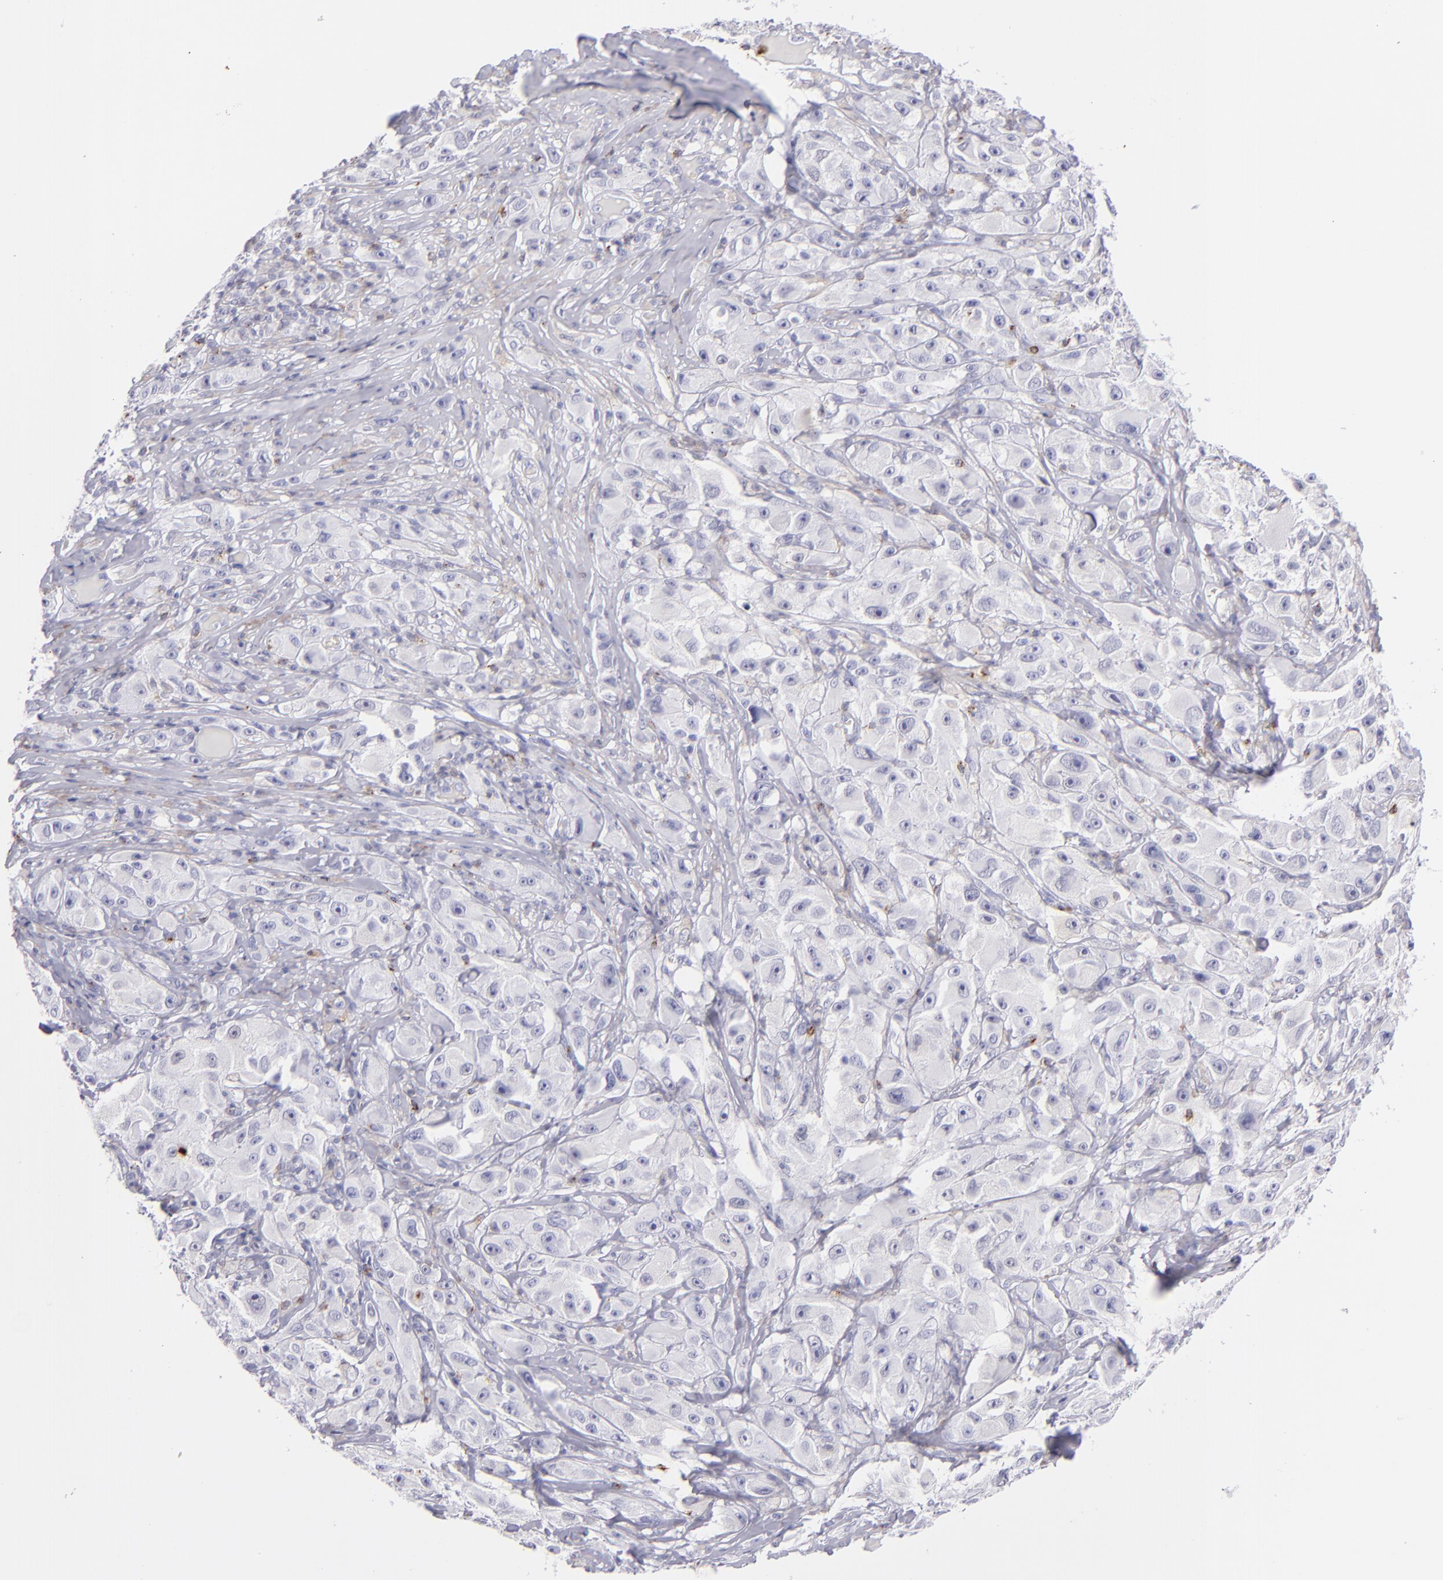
{"staining": {"intensity": "negative", "quantity": "none", "location": "none"}, "tissue": "melanoma", "cell_type": "Tumor cells", "image_type": "cancer", "snomed": [{"axis": "morphology", "description": "Malignant melanoma, NOS"}, {"axis": "topography", "description": "Skin"}], "caption": "Immunohistochemistry photomicrograph of malignant melanoma stained for a protein (brown), which exhibits no staining in tumor cells.", "gene": "PRF1", "patient": {"sex": "male", "age": 56}}